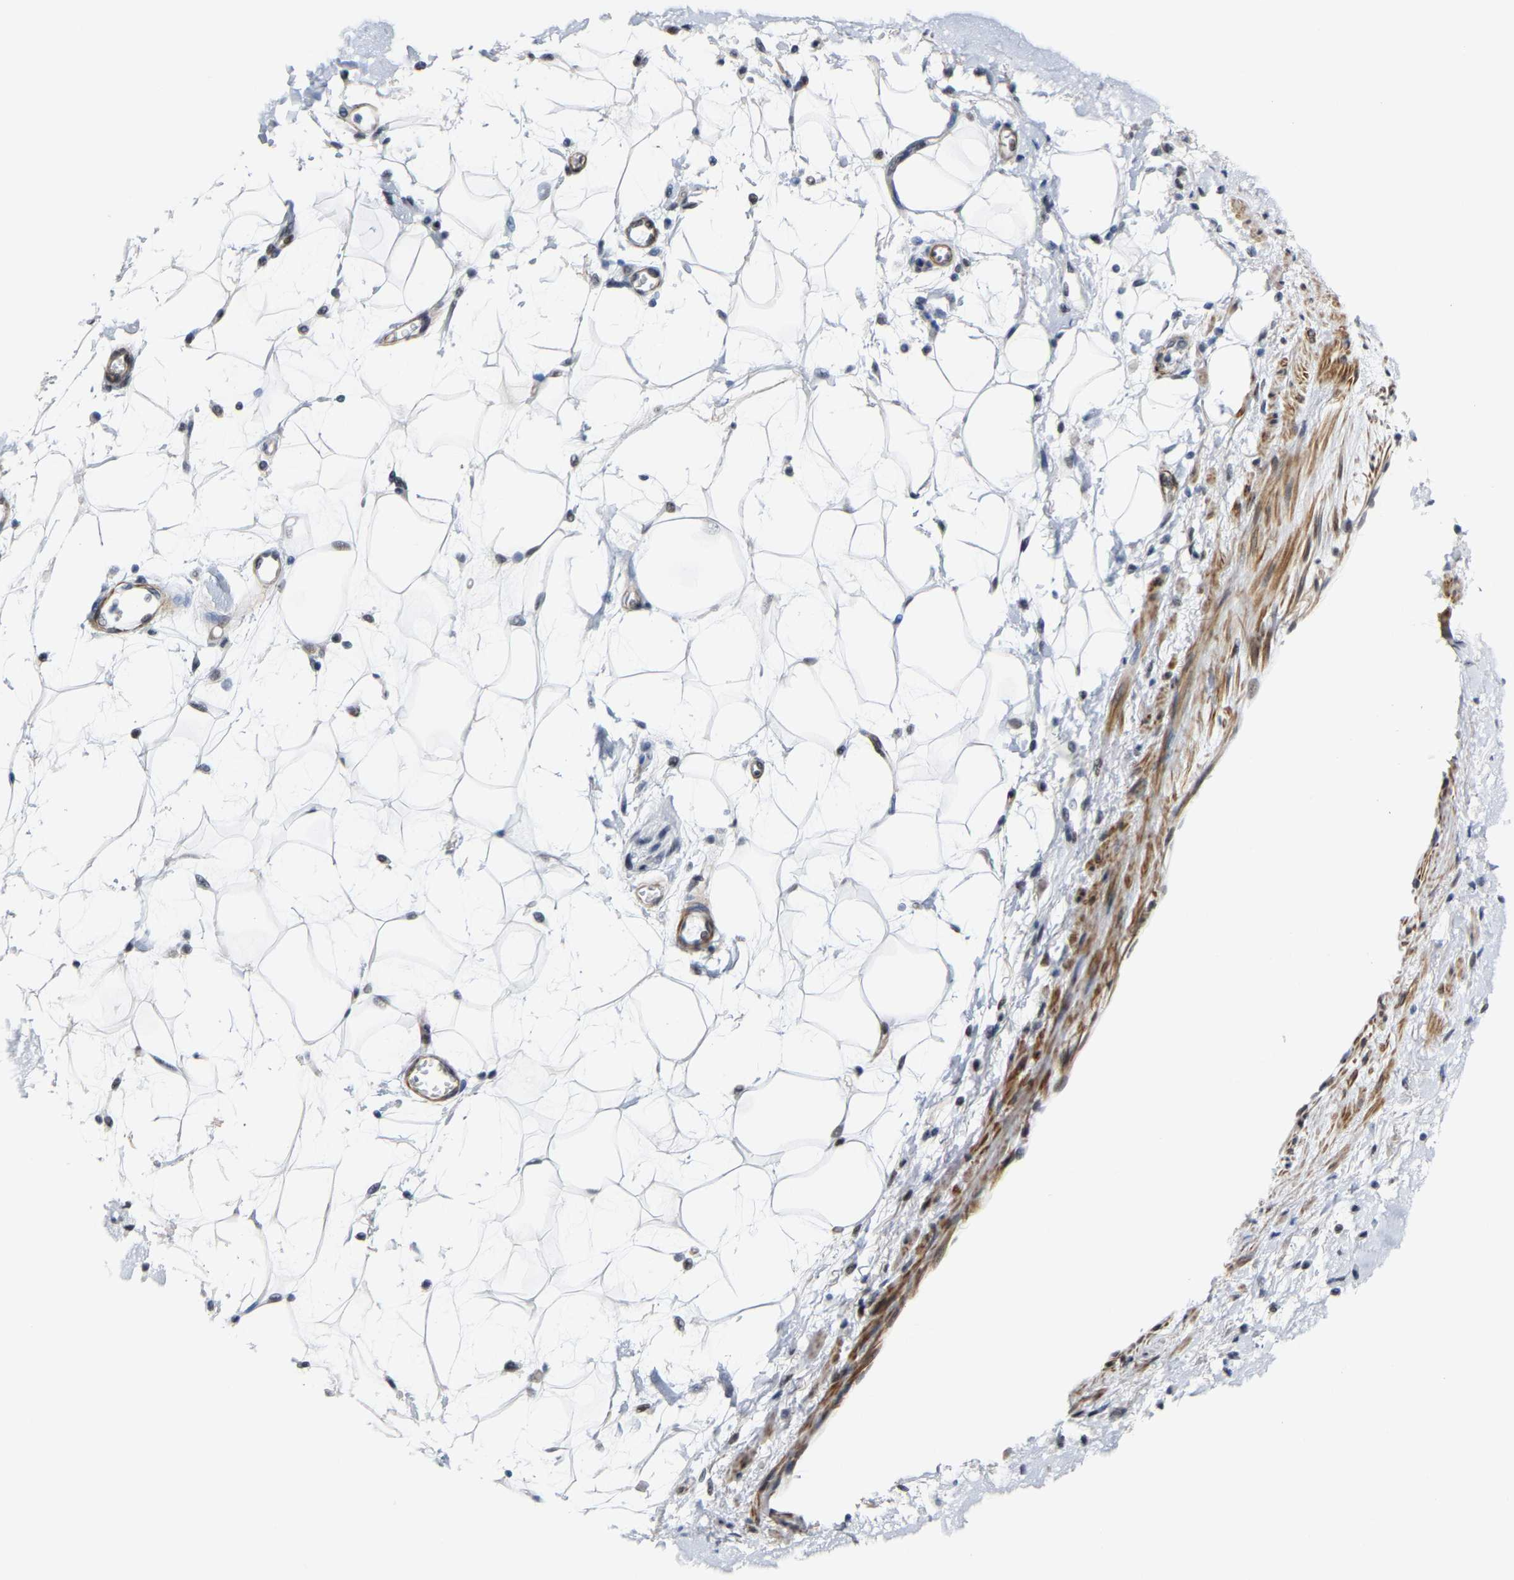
{"staining": {"intensity": "negative", "quantity": "none", "location": "none"}, "tissue": "adipose tissue", "cell_type": "Adipocytes", "image_type": "normal", "snomed": [{"axis": "morphology", "description": "Normal tissue, NOS"}, {"axis": "morphology", "description": "Adenocarcinoma, NOS"}, {"axis": "topography", "description": "Duodenum"}, {"axis": "topography", "description": "Peripheral nerve tissue"}], "caption": "A high-resolution micrograph shows IHC staining of unremarkable adipose tissue, which displays no significant staining in adipocytes. The staining is performed using DAB brown chromogen with nuclei counter-stained in using hematoxylin.", "gene": "FAM180A", "patient": {"sex": "female", "age": 60}}